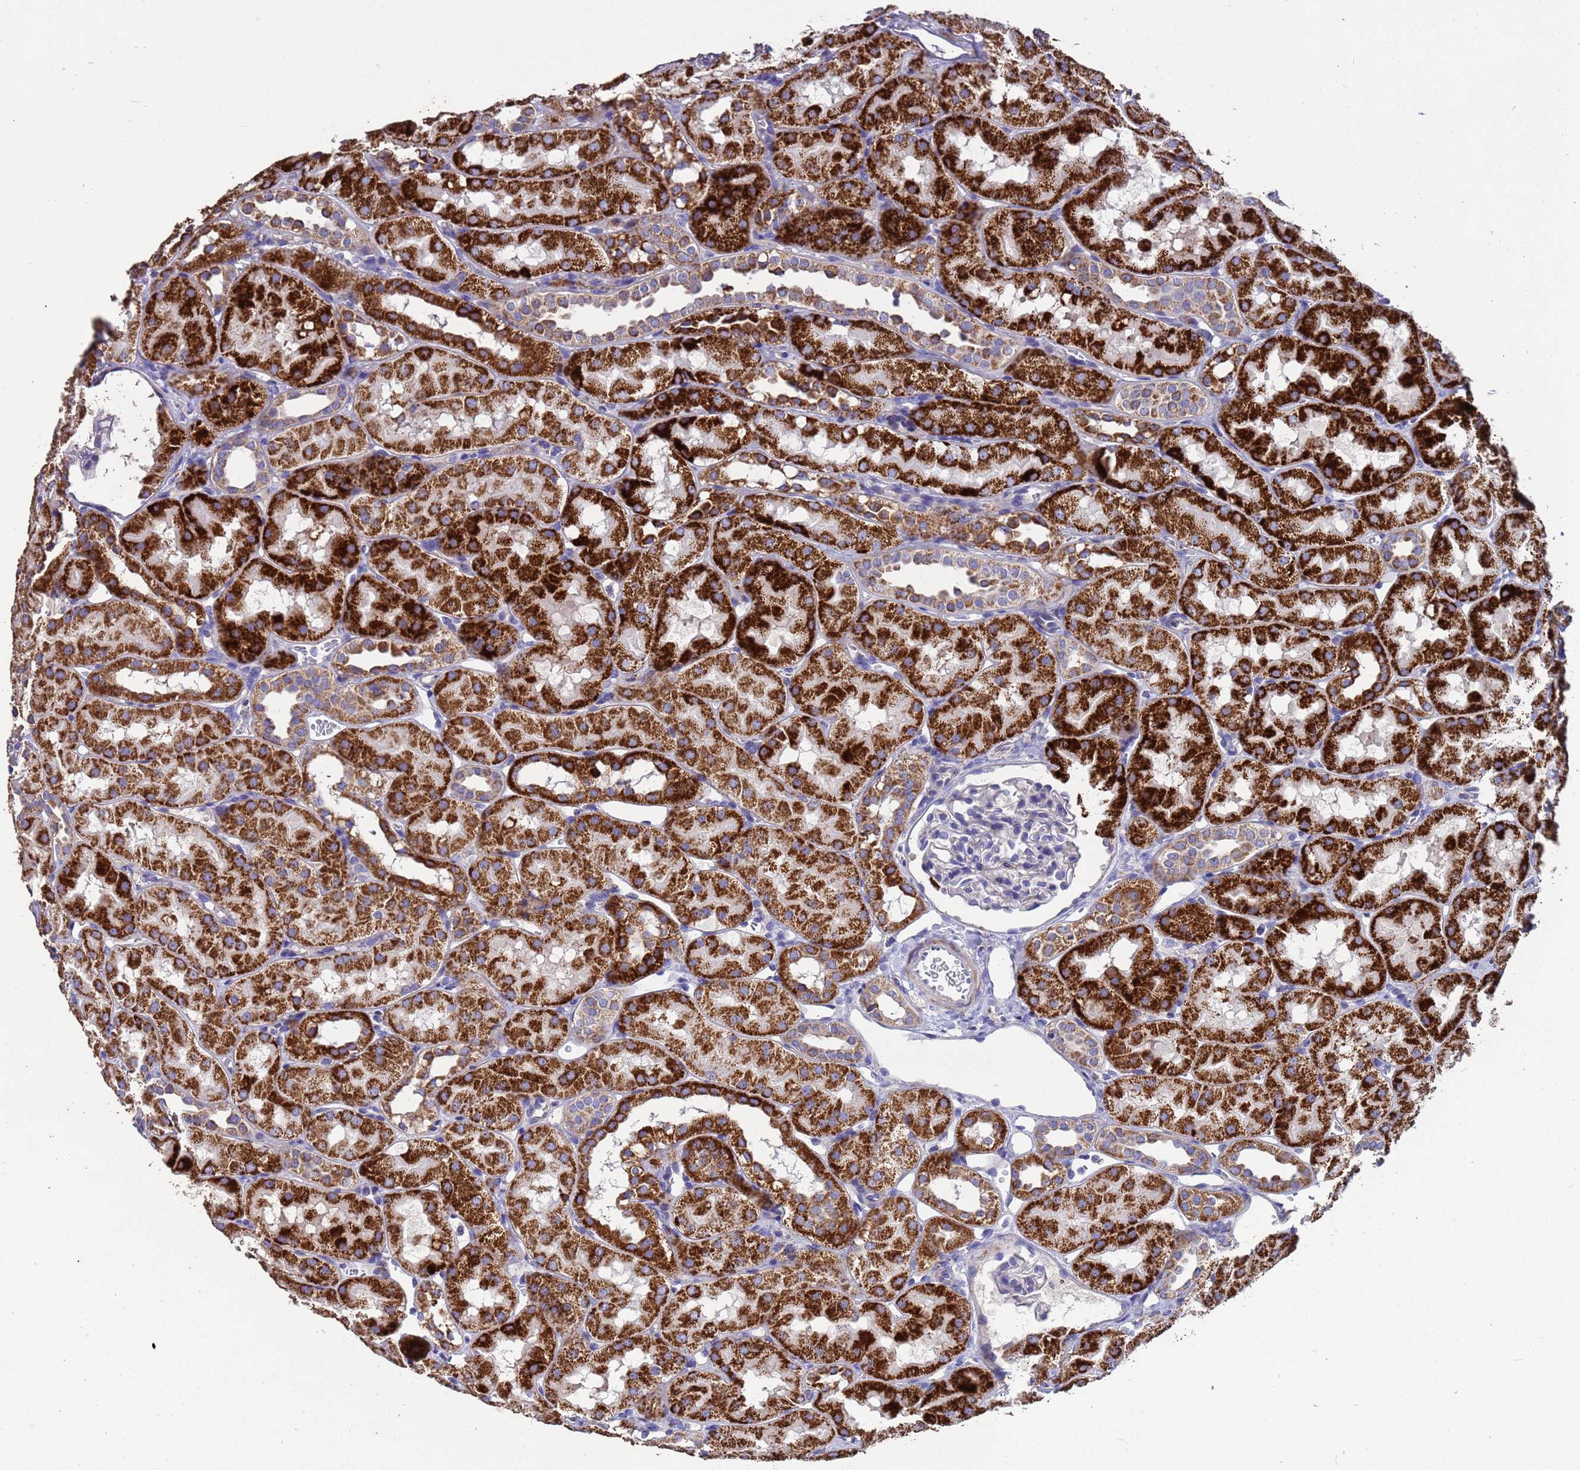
{"staining": {"intensity": "negative", "quantity": "none", "location": "none"}, "tissue": "kidney", "cell_type": "Cells in glomeruli", "image_type": "normal", "snomed": [{"axis": "morphology", "description": "Normal tissue, NOS"}, {"axis": "topography", "description": "Kidney"}, {"axis": "topography", "description": "Urinary bladder"}], "caption": "Immunohistochemistry image of benign kidney stained for a protein (brown), which reveals no expression in cells in glomeruli. Brightfield microscopy of immunohistochemistry stained with DAB (3,3'-diaminobenzidine) (brown) and hematoxylin (blue), captured at high magnification.", "gene": "ZNFX1", "patient": {"sex": "male", "age": 16}}